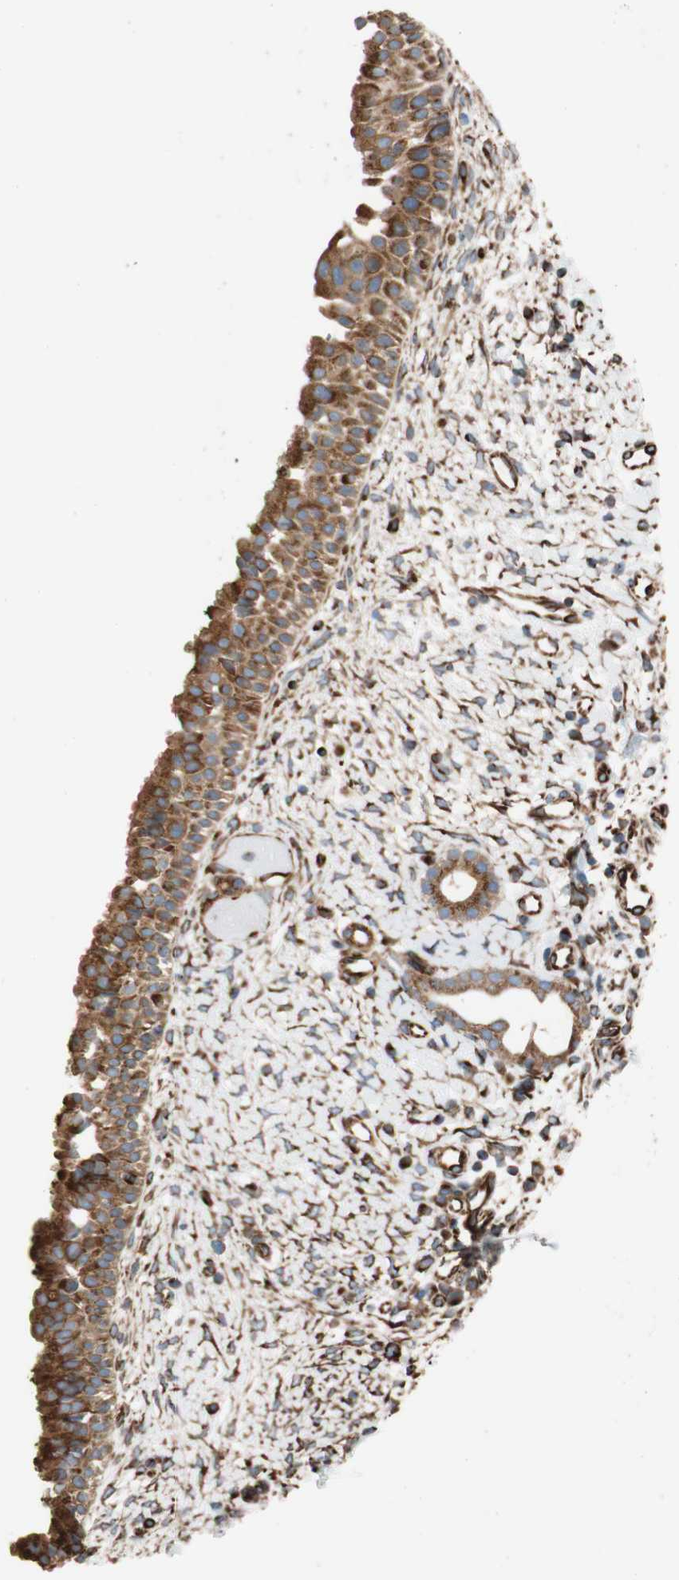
{"staining": {"intensity": "moderate", "quantity": ">75%", "location": "cytoplasmic/membranous"}, "tissue": "nasopharynx", "cell_type": "Respiratory epithelial cells", "image_type": "normal", "snomed": [{"axis": "morphology", "description": "Normal tissue, NOS"}, {"axis": "topography", "description": "Nasopharynx"}], "caption": "Immunohistochemistry image of benign nasopharynx: nasopharynx stained using immunohistochemistry (IHC) exhibits medium levels of moderate protein expression localized specifically in the cytoplasmic/membranous of respiratory epithelial cells, appearing as a cytoplasmic/membranous brown color.", "gene": "C1orf43", "patient": {"sex": "male", "age": 22}}